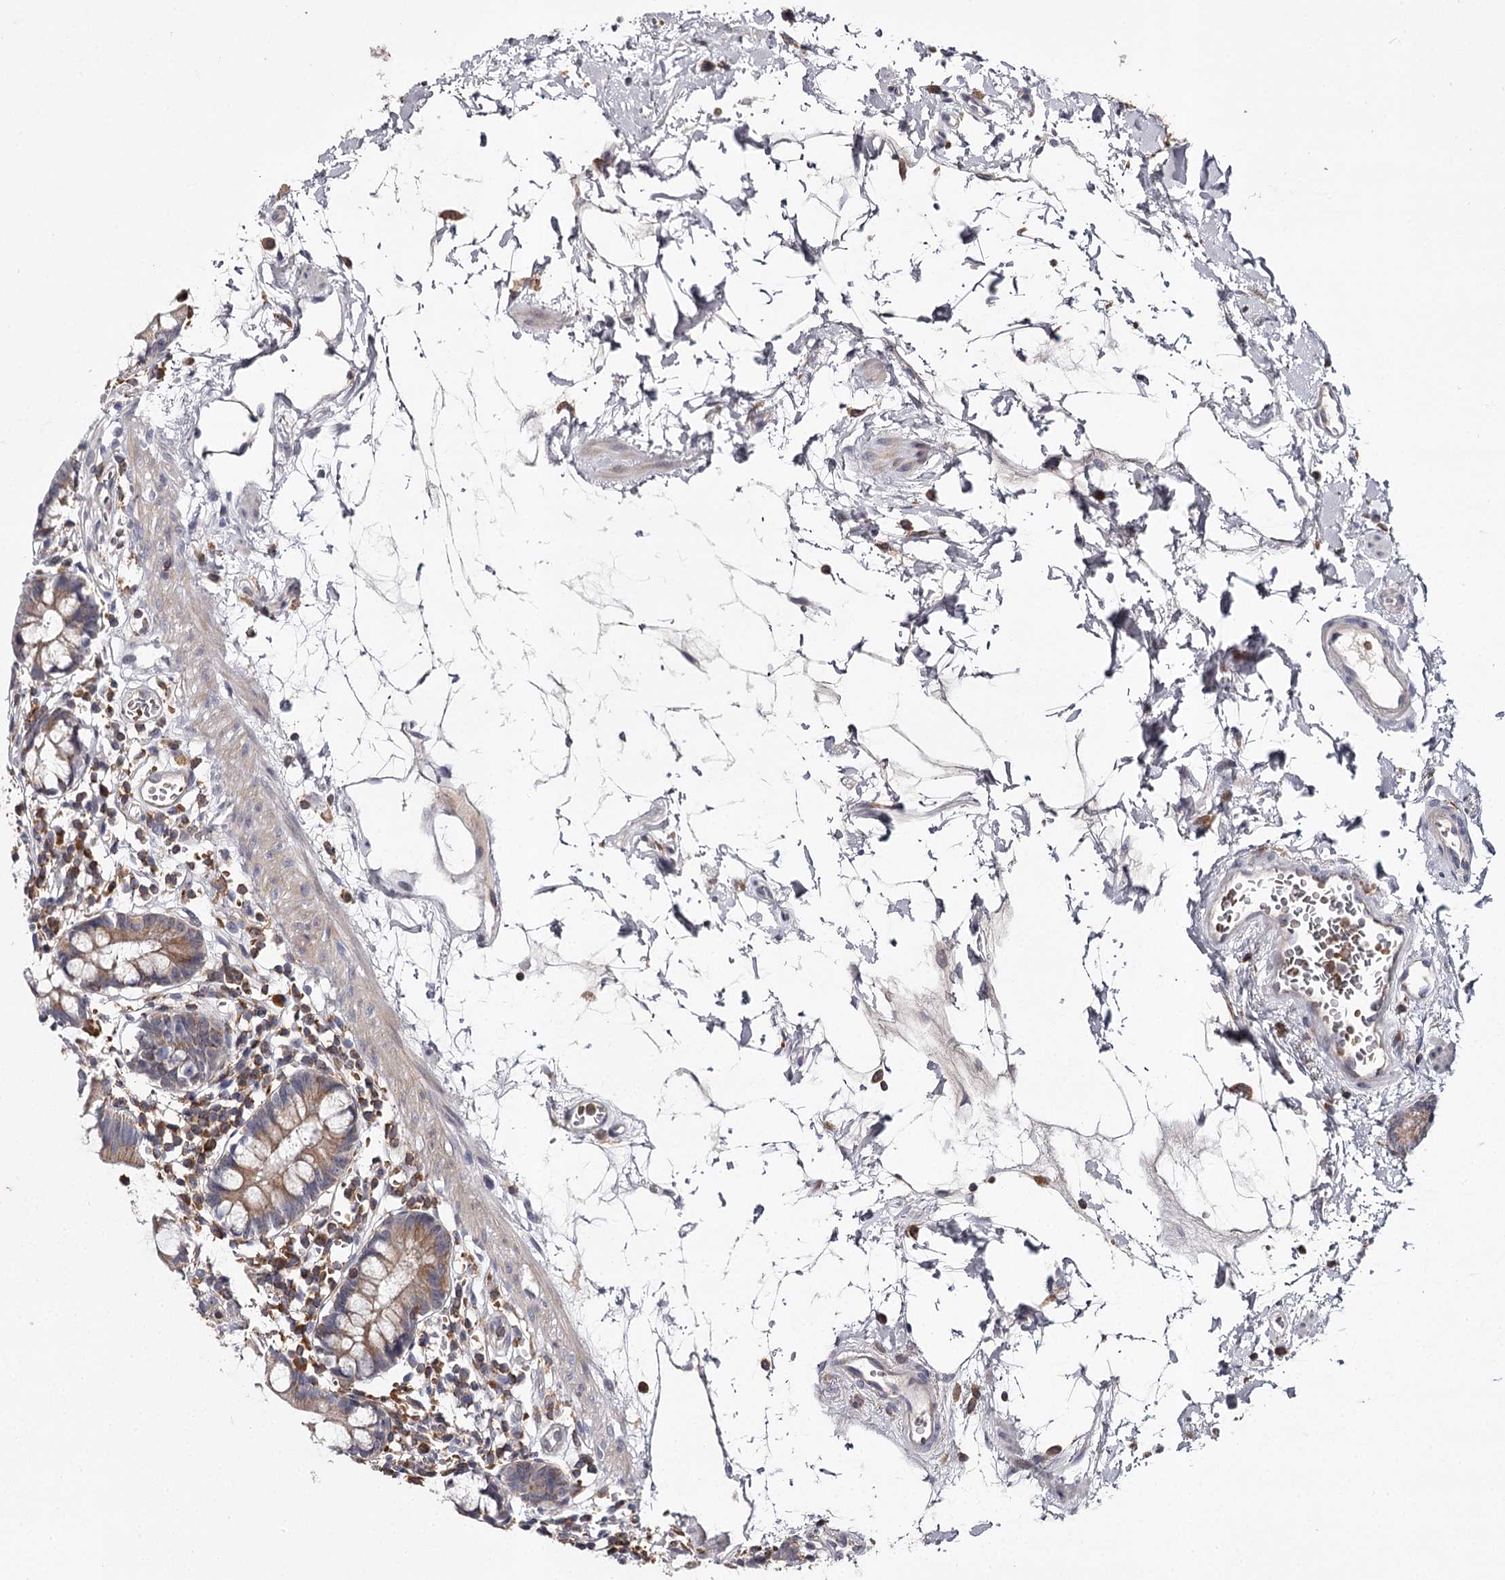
{"staining": {"intensity": "moderate", "quantity": ">75%", "location": "cytoplasmic/membranous"}, "tissue": "small intestine", "cell_type": "Glandular cells", "image_type": "normal", "snomed": [{"axis": "morphology", "description": "Normal tissue, NOS"}, {"axis": "topography", "description": "Small intestine"}], "caption": "Immunohistochemical staining of normal human small intestine reveals >75% levels of moderate cytoplasmic/membranous protein expression in approximately >75% of glandular cells. (Brightfield microscopy of DAB IHC at high magnification).", "gene": "RASSF6", "patient": {"sex": "female", "age": 84}}